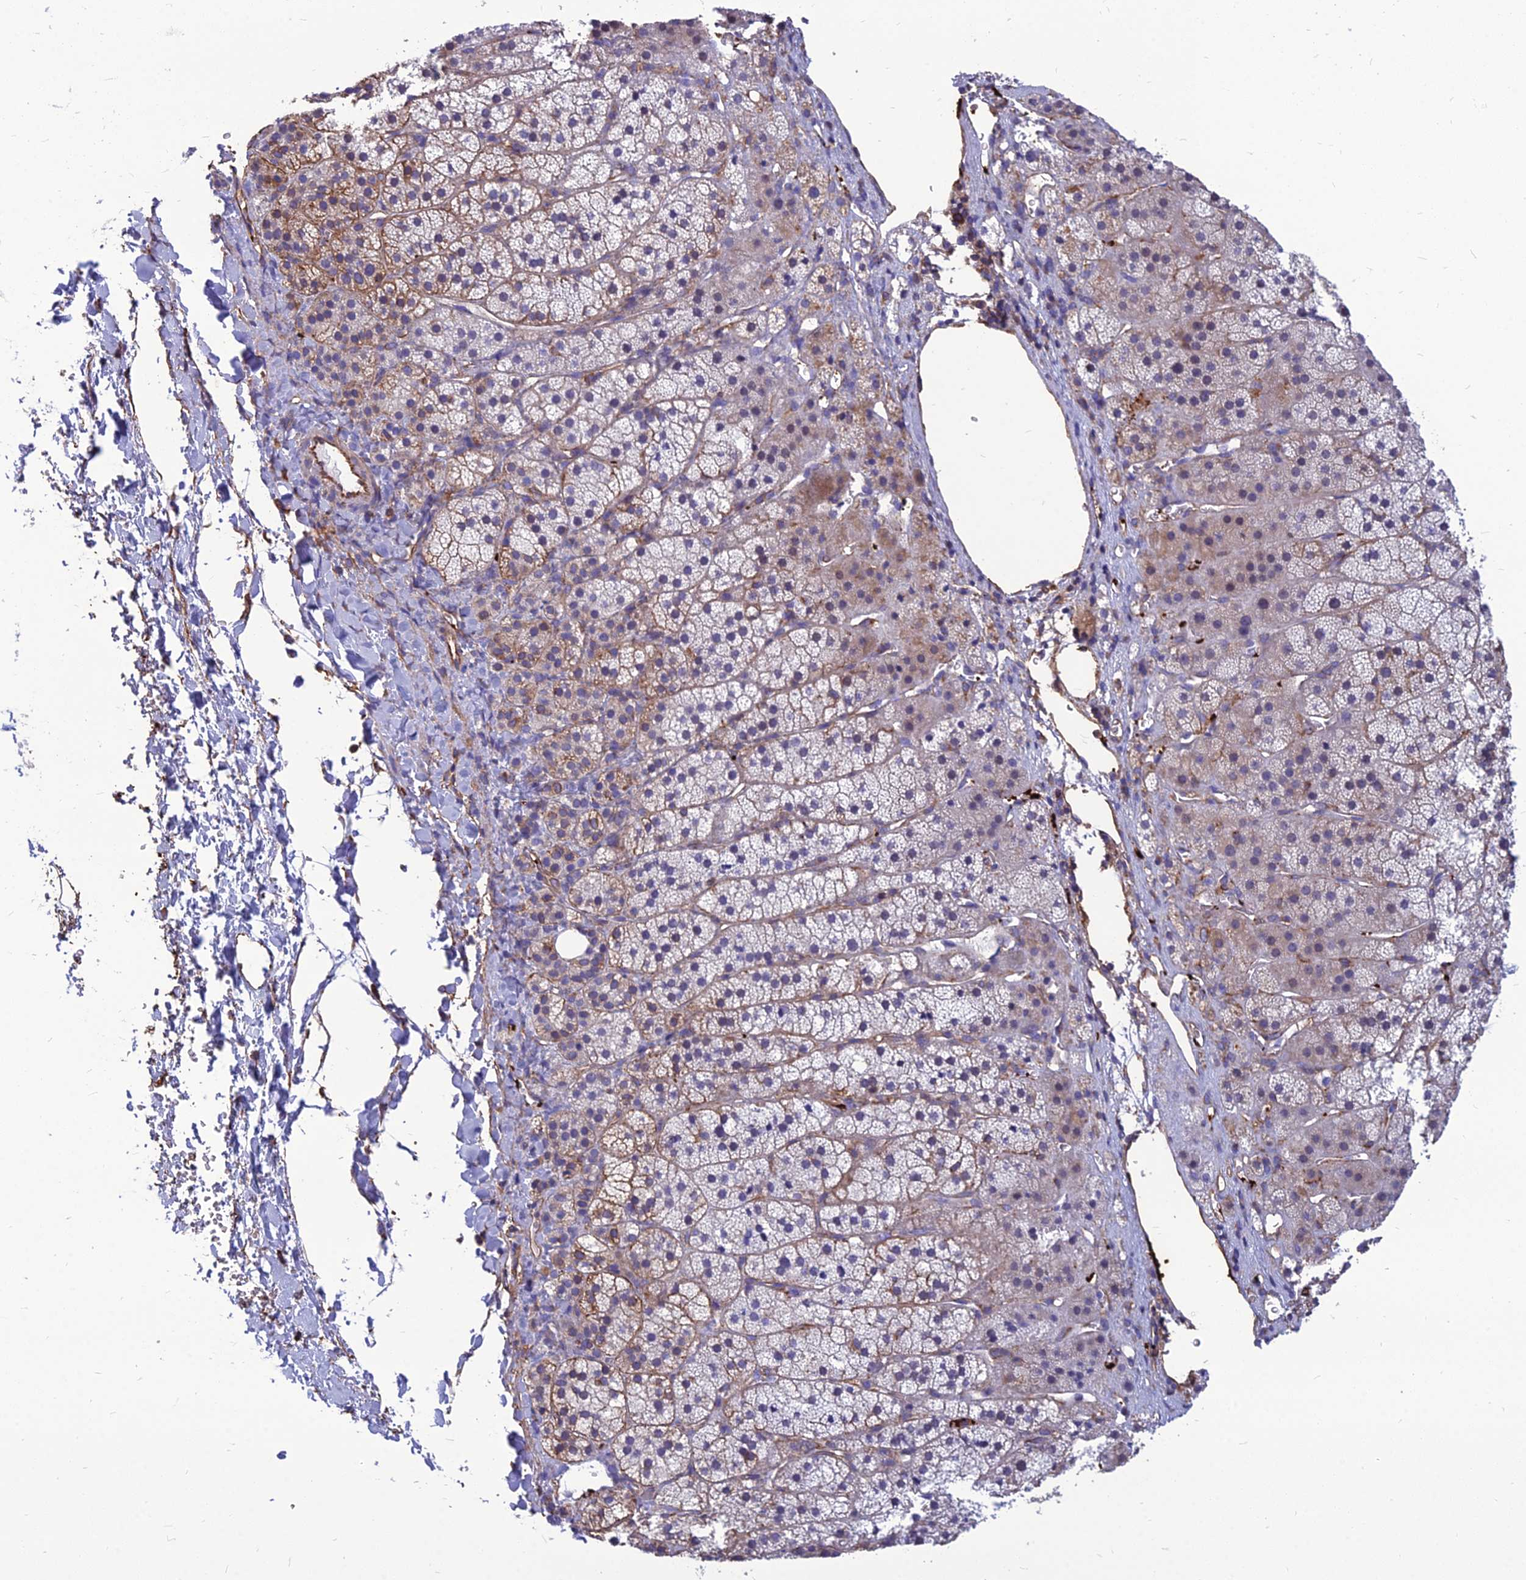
{"staining": {"intensity": "moderate", "quantity": "<25%", "location": "cytoplasmic/membranous"}, "tissue": "adrenal gland", "cell_type": "Glandular cells", "image_type": "normal", "snomed": [{"axis": "morphology", "description": "Normal tissue, NOS"}, {"axis": "topography", "description": "Adrenal gland"}], "caption": "This histopathology image reveals normal adrenal gland stained with IHC to label a protein in brown. The cytoplasmic/membranous of glandular cells show moderate positivity for the protein. Nuclei are counter-stained blue.", "gene": "PSMD11", "patient": {"sex": "female", "age": 44}}